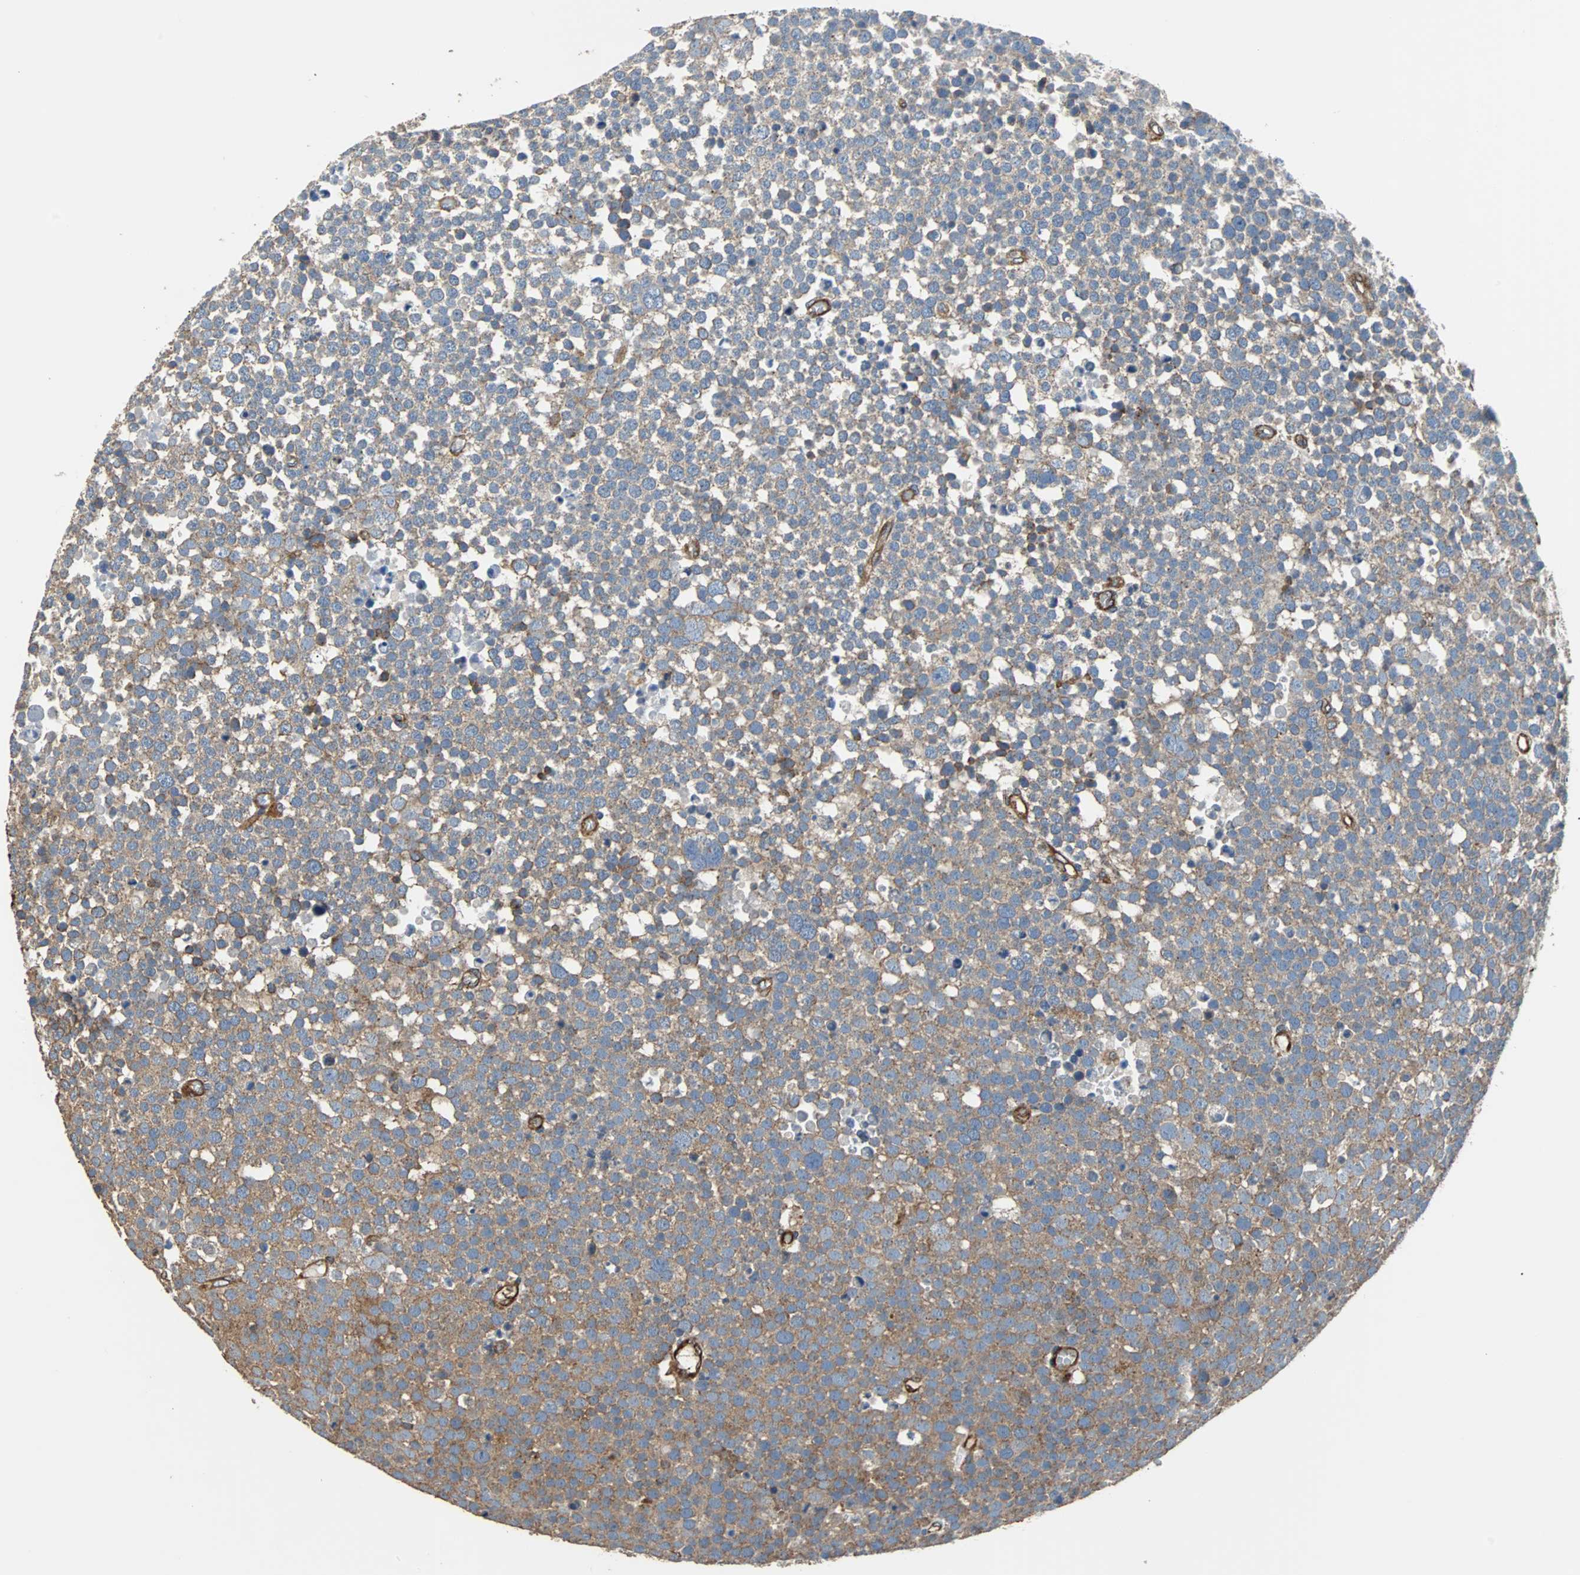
{"staining": {"intensity": "weak", "quantity": ">75%", "location": "cytoplasmic/membranous"}, "tissue": "testis cancer", "cell_type": "Tumor cells", "image_type": "cancer", "snomed": [{"axis": "morphology", "description": "Seminoma, NOS"}, {"axis": "topography", "description": "Testis"}], "caption": "Testis seminoma was stained to show a protein in brown. There is low levels of weak cytoplasmic/membranous expression in approximately >75% of tumor cells. (DAB (3,3'-diaminobenzidine) IHC, brown staining for protein, blue staining for nuclei).", "gene": "PLCG2", "patient": {"sex": "male", "age": 71}}